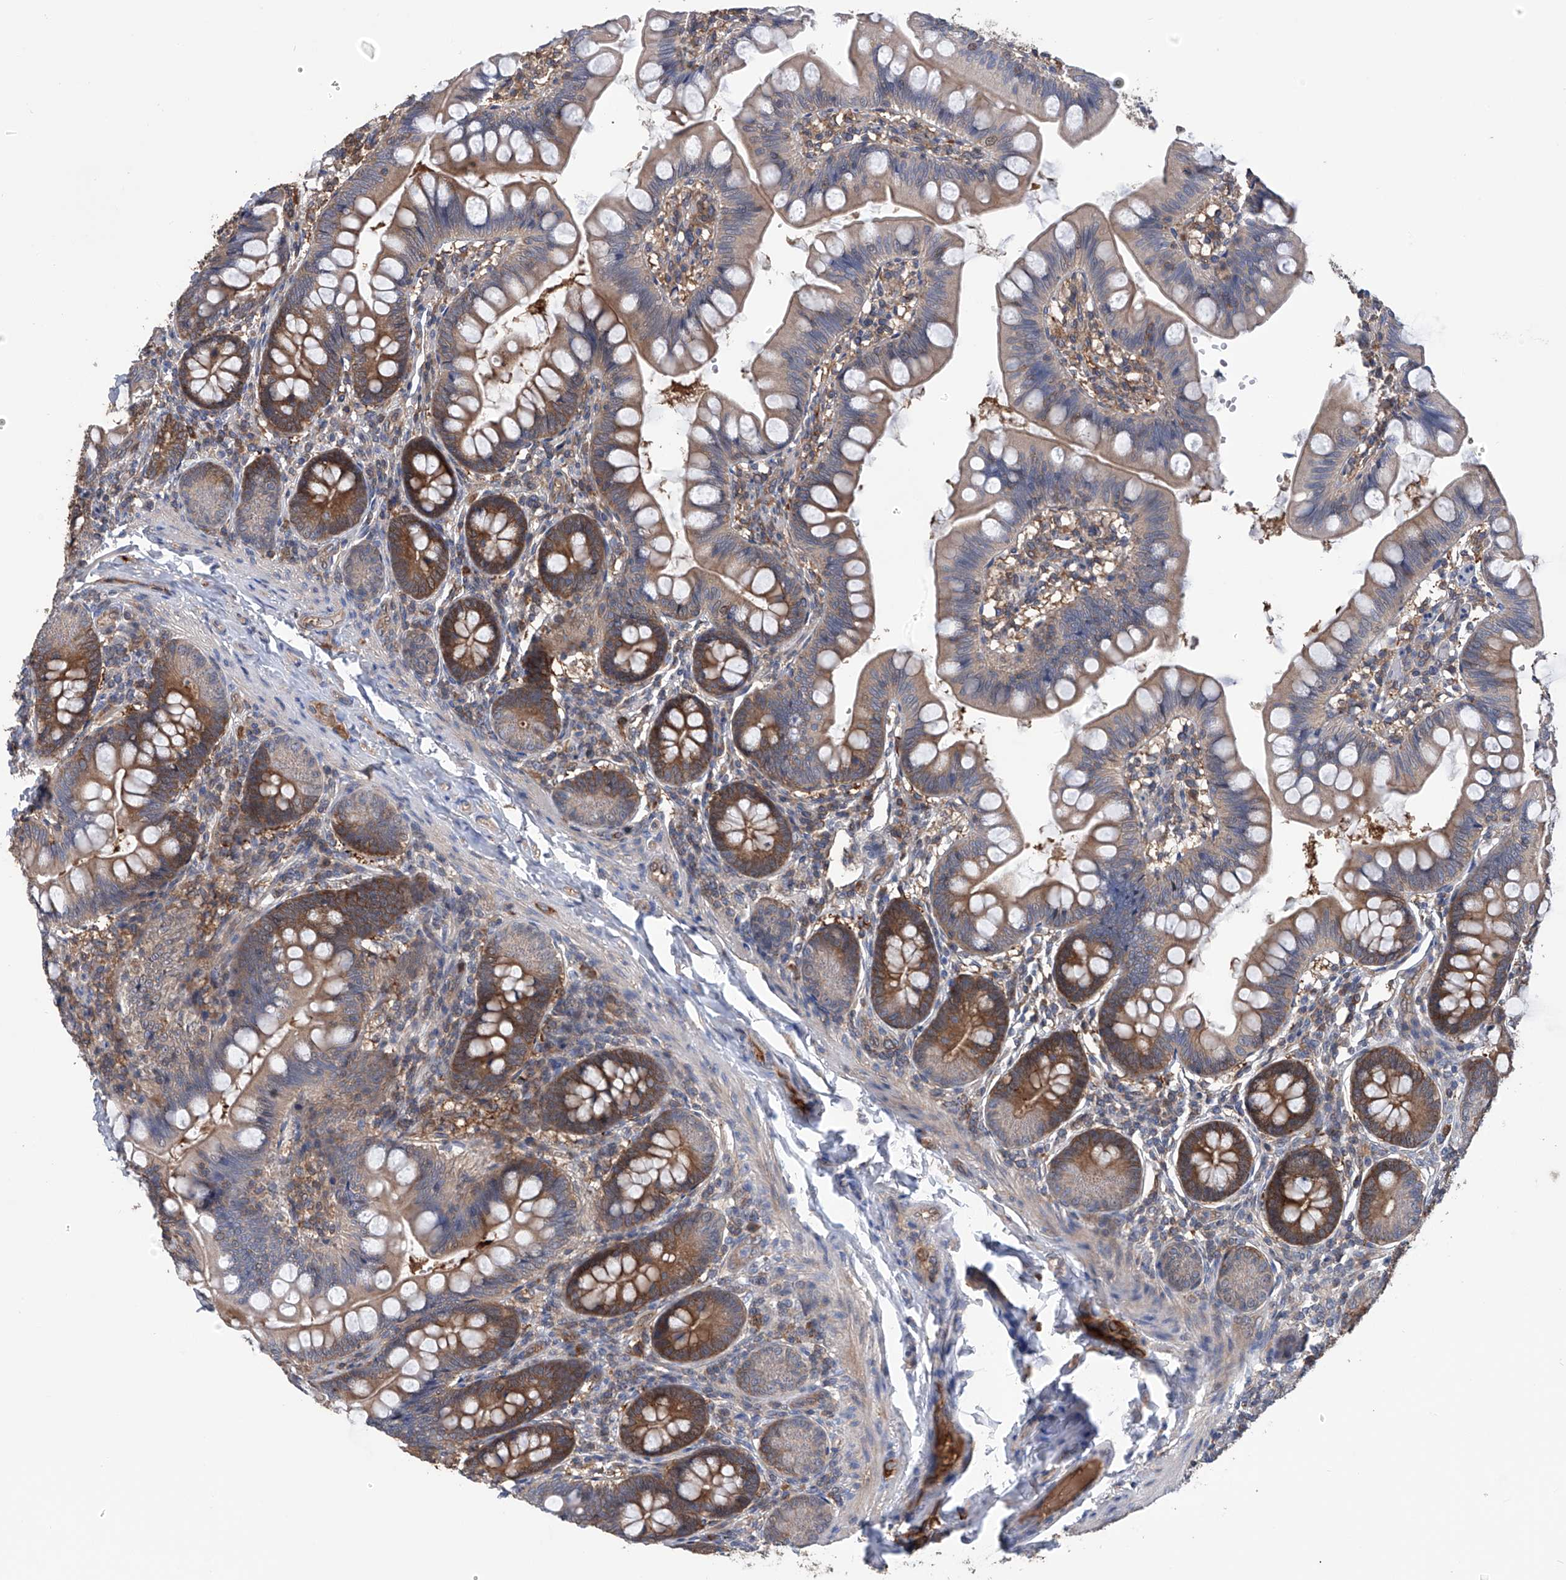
{"staining": {"intensity": "strong", "quantity": "25%-75%", "location": "cytoplasmic/membranous"}, "tissue": "small intestine", "cell_type": "Glandular cells", "image_type": "normal", "snomed": [{"axis": "morphology", "description": "Normal tissue, NOS"}, {"axis": "topography", "description": "Small intestine"}], "caption": "A high amount of strong cytoplasmic/membranous positivity is seen in about 25%-75% of glandular cells in normal small intestine.", "gene": "NUDT17", "patient": {"sex": "male", "age": 7}}